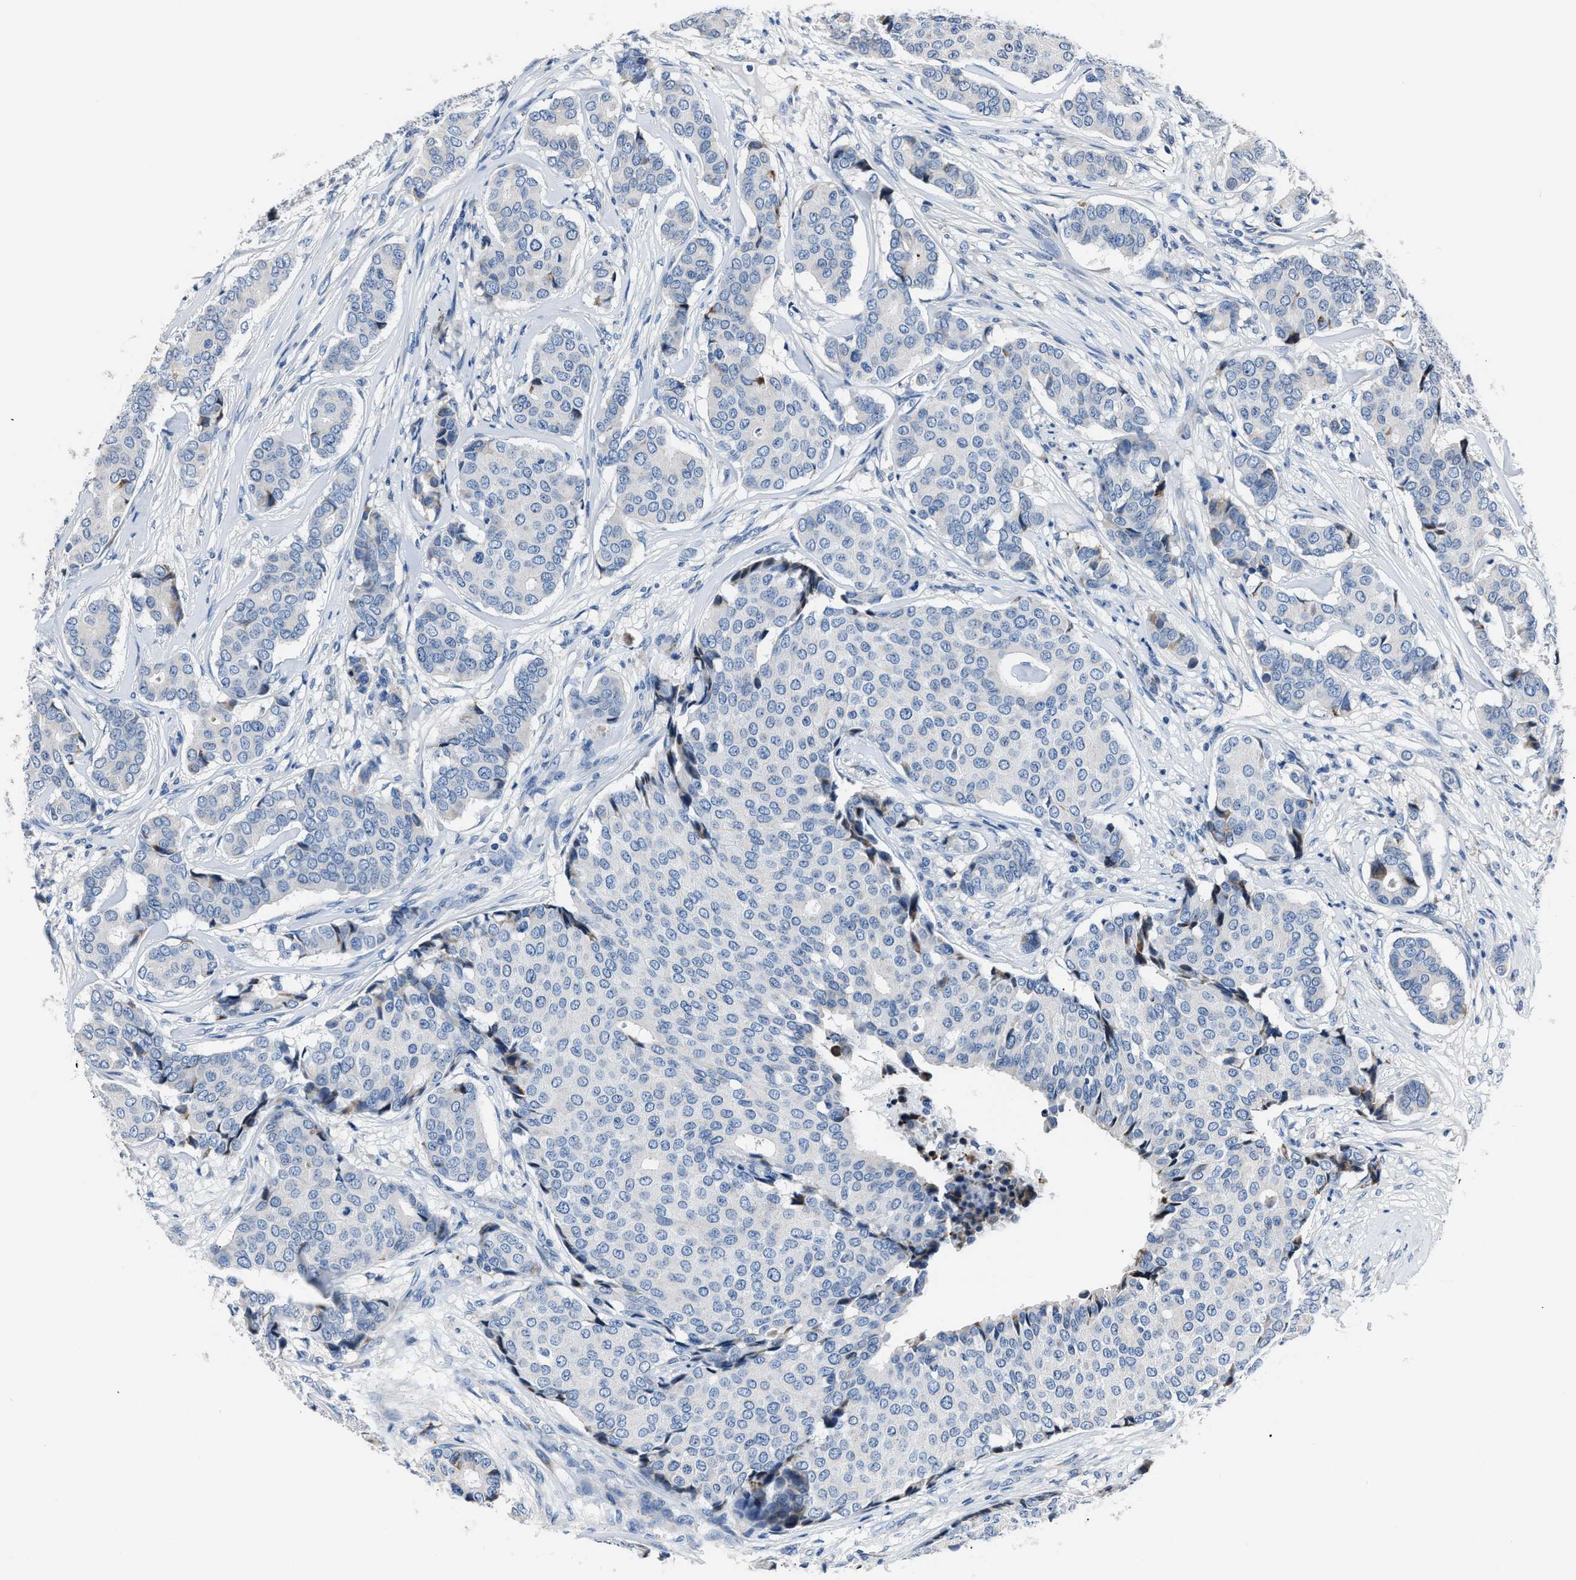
{"staining": {"intensity": "negative", "quantity": "none", "location": "none"}, "tissue": "breast cancer", "cell_type": "Tumor cells", "image_type": "cancer", "snomed": [{"axis": "morphology", "description": "Duct carcinoma"}, {"axis": "topography", "description": "Breast"}], "caption": "Breast invasive ductal carcinoma was stained to show a protein in brown. There is no significant expression in tumor cells.", "gene": "DNAJC24", "patient": {"sex": "female", "age": 75}}